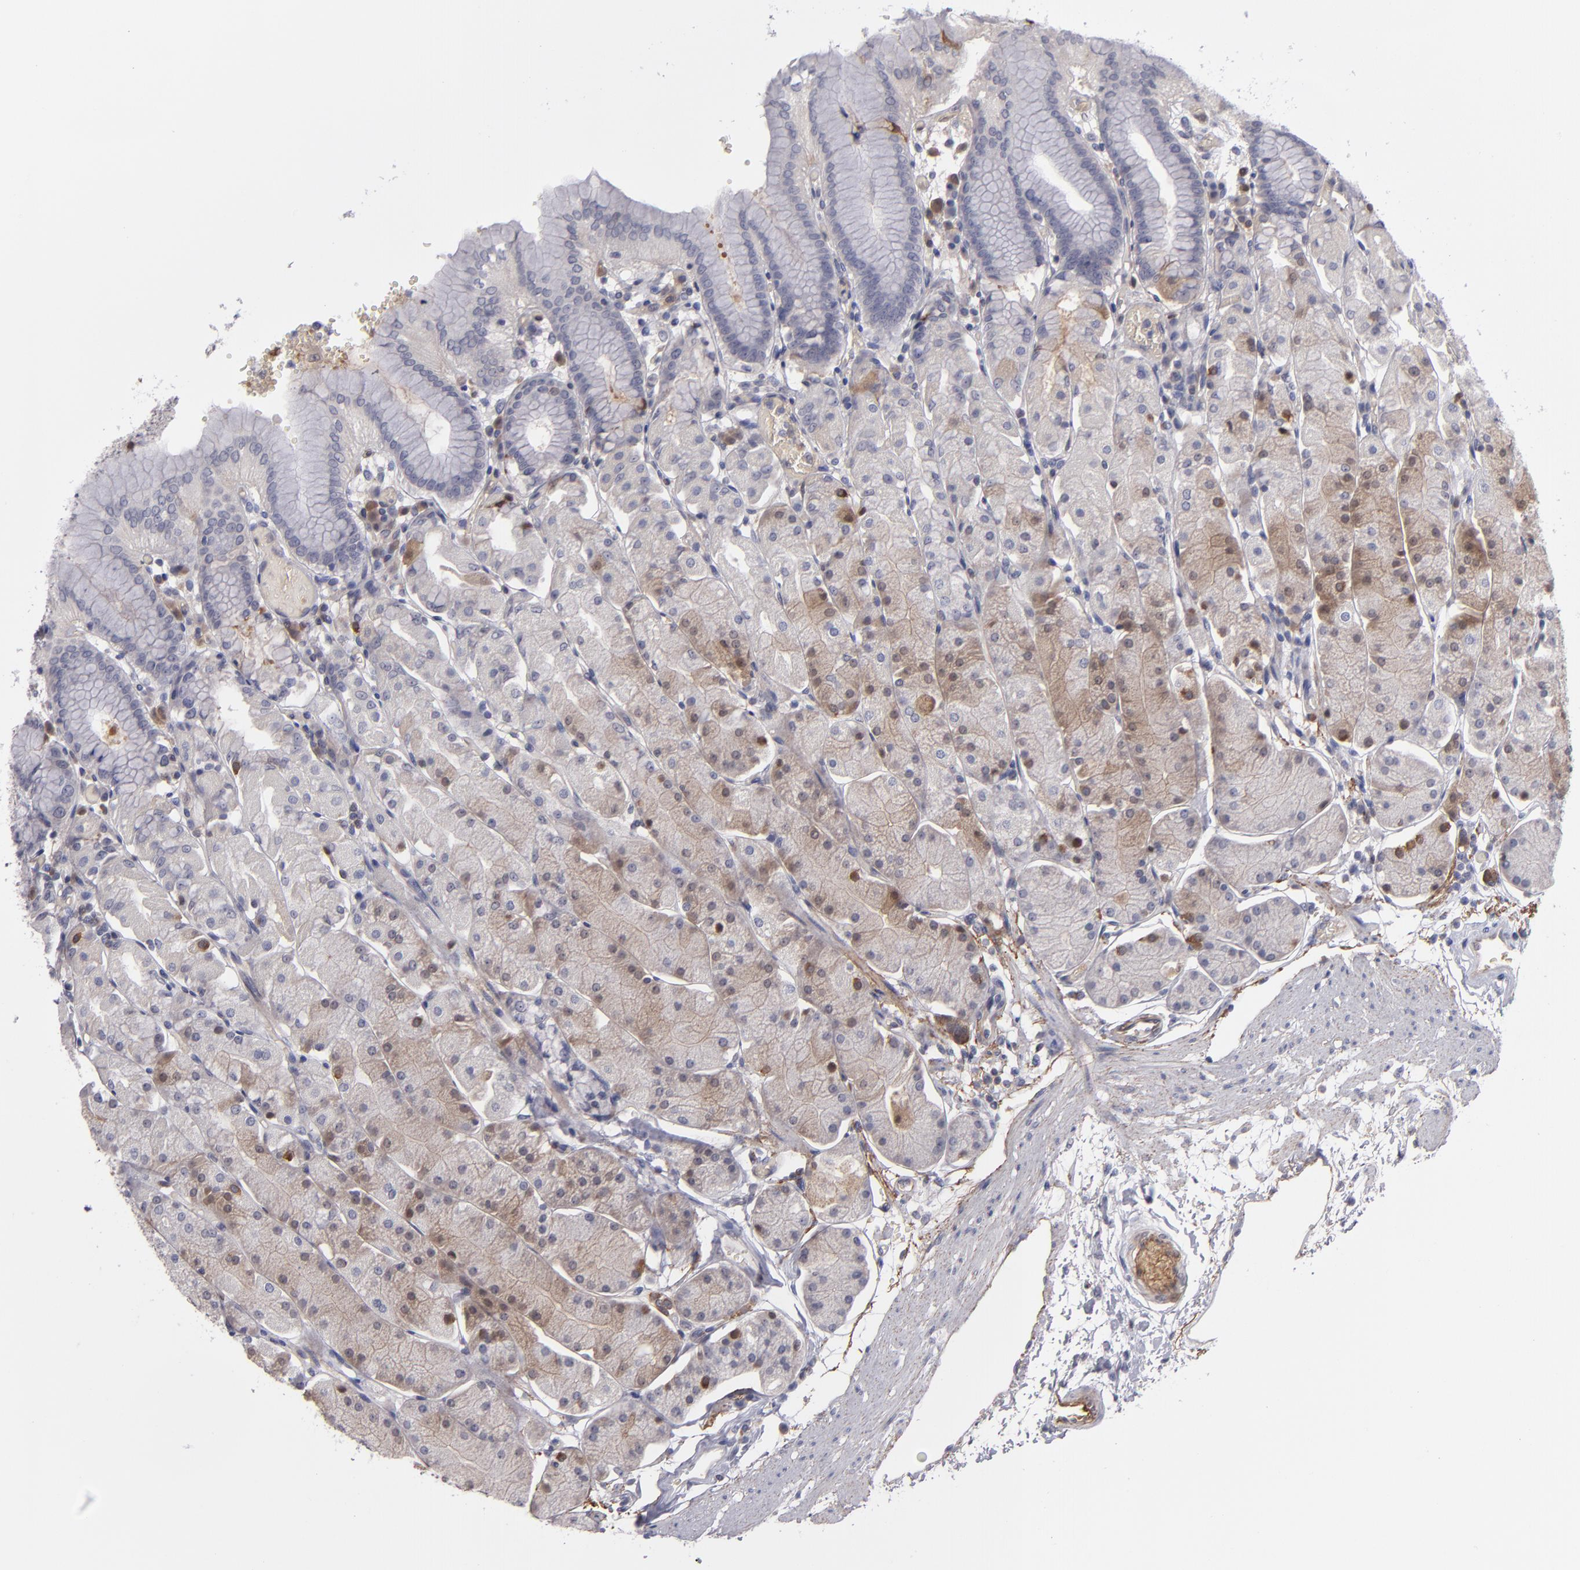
{"staining": {"intensity": "weak", "quantity": "25%-75%", "location": "cytoplasmic/membranous"}, "tissue": "stomach", "cell_type": "Glandular cells", "image_type": "normal", "snomed": [{"axis": "morphology", "description": "Normal tissue, NOS"}, {"axis": "topography", "description": "Stomach, upper"}, {"axis": "topography", "description": "Stomach"}], "caption": "The photomicrograph exhibits staining of unremarkable stomach, revealing weak cytoplasmic/membranous protein expression (brown color) within glandular cells. Using DAB (3,3'-diaminobenzidine) (brown) and hematoxylin (blue) stains, captured at high magnification using brightfield microscopy.", "gene": "ITIH4", "patient": {"sex": "male", "age": 76}}